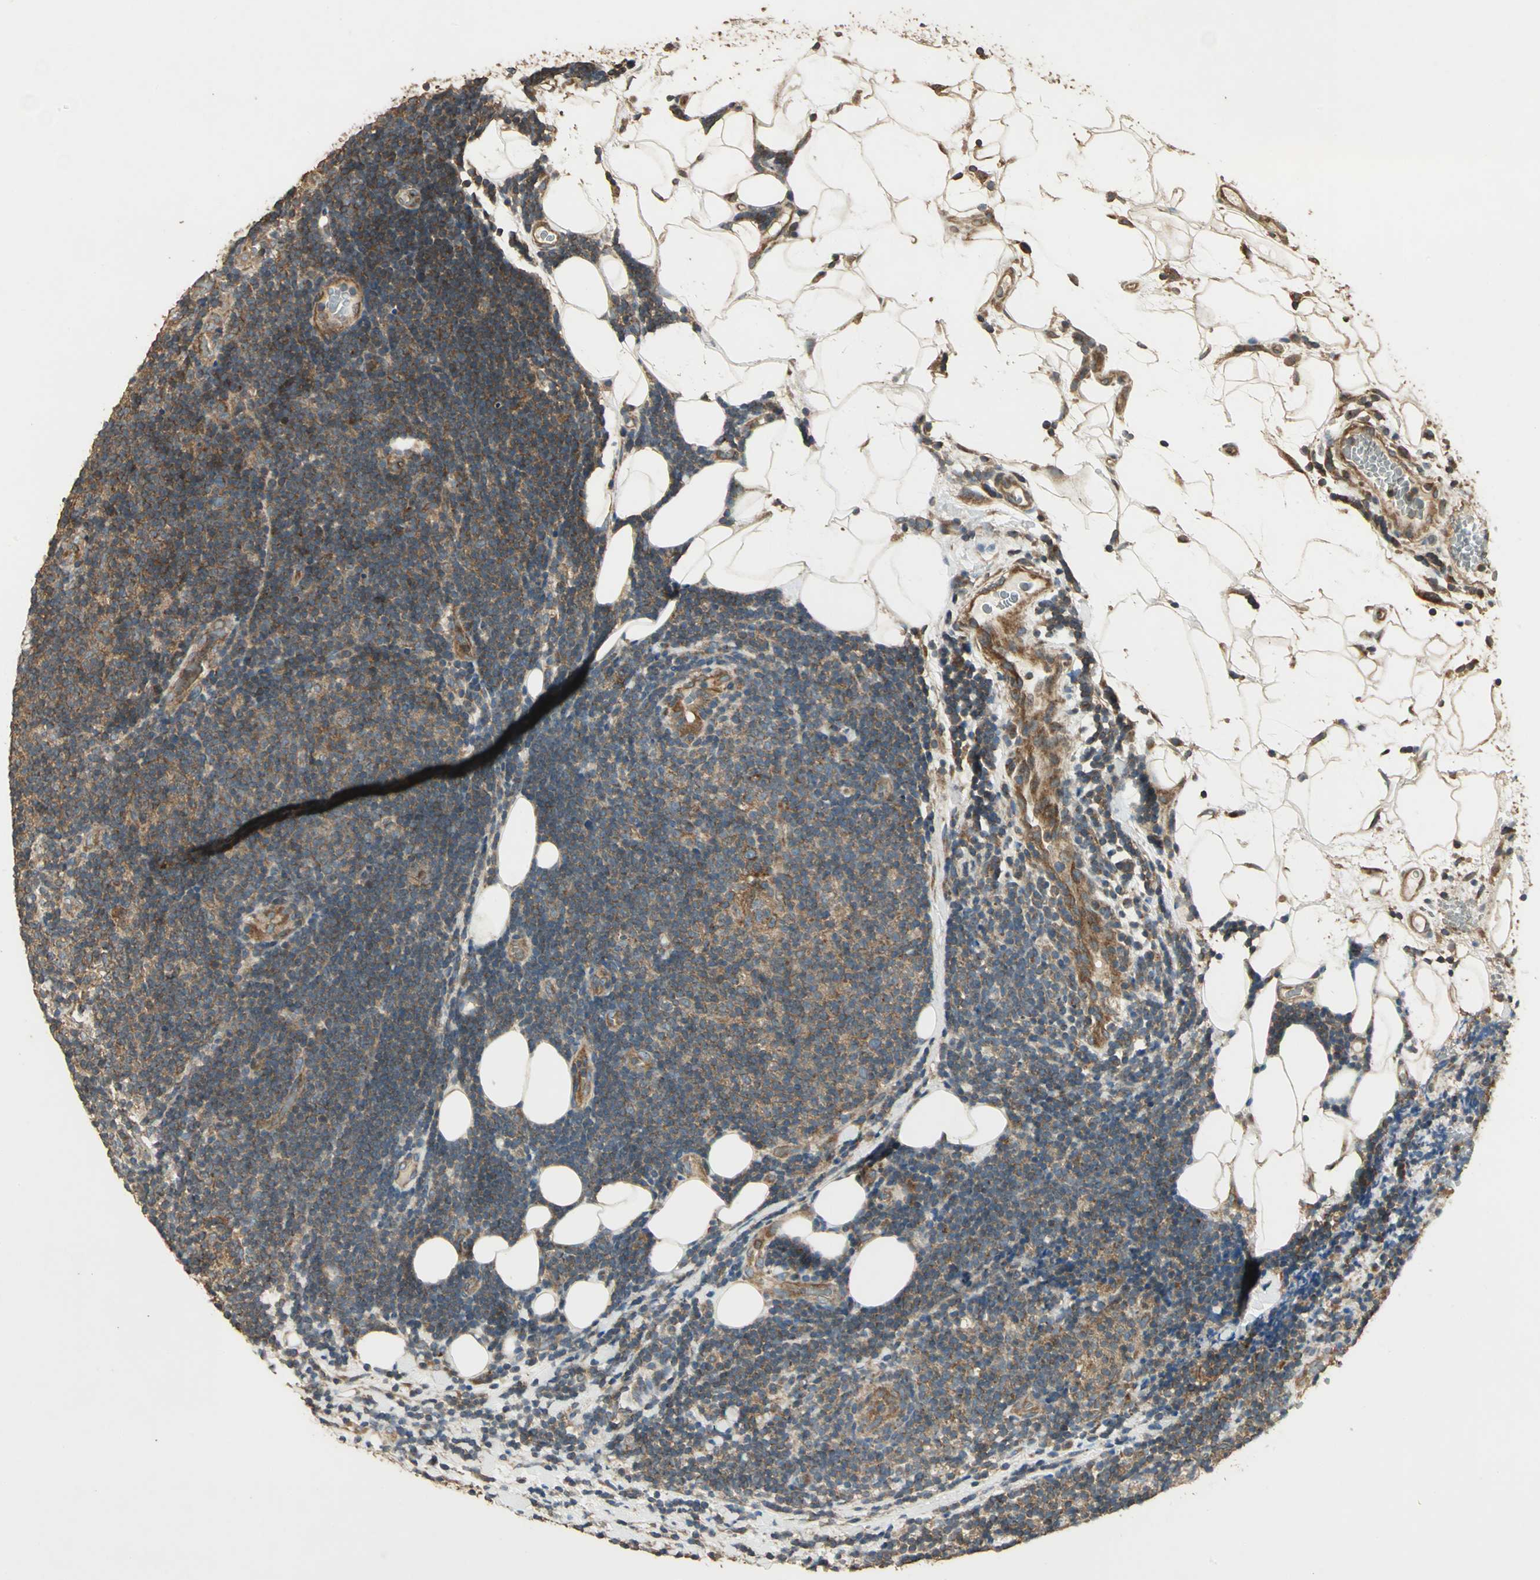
{"staining": {"intensity": "moderate", "quantity": ">75%", "location": "cytoplasmic/membranous"}, "tissue": "lymphoma", "cell_type": "Tumor cells", "image_type": "cancer", "snomed": [{"axis": "morphology", "description": "Malignant lymphoma, non-Hodgkin's type, Low grade"}, {"axis": "topography", "description": "Lymph node"}], "caption": "High-magnification brightfield microscopy of malignant lymphoma, non-Hodgkin's type (low-grade) stained with DAB (brown) and counterstained with hematoxylin (blue). tumor cells exhibit moderate cytoplasmic/membranous positivity is appreciated in approximately>75% of cells.", "gene": "KANK1", "patient": {"sex": "male", "age": 83}}